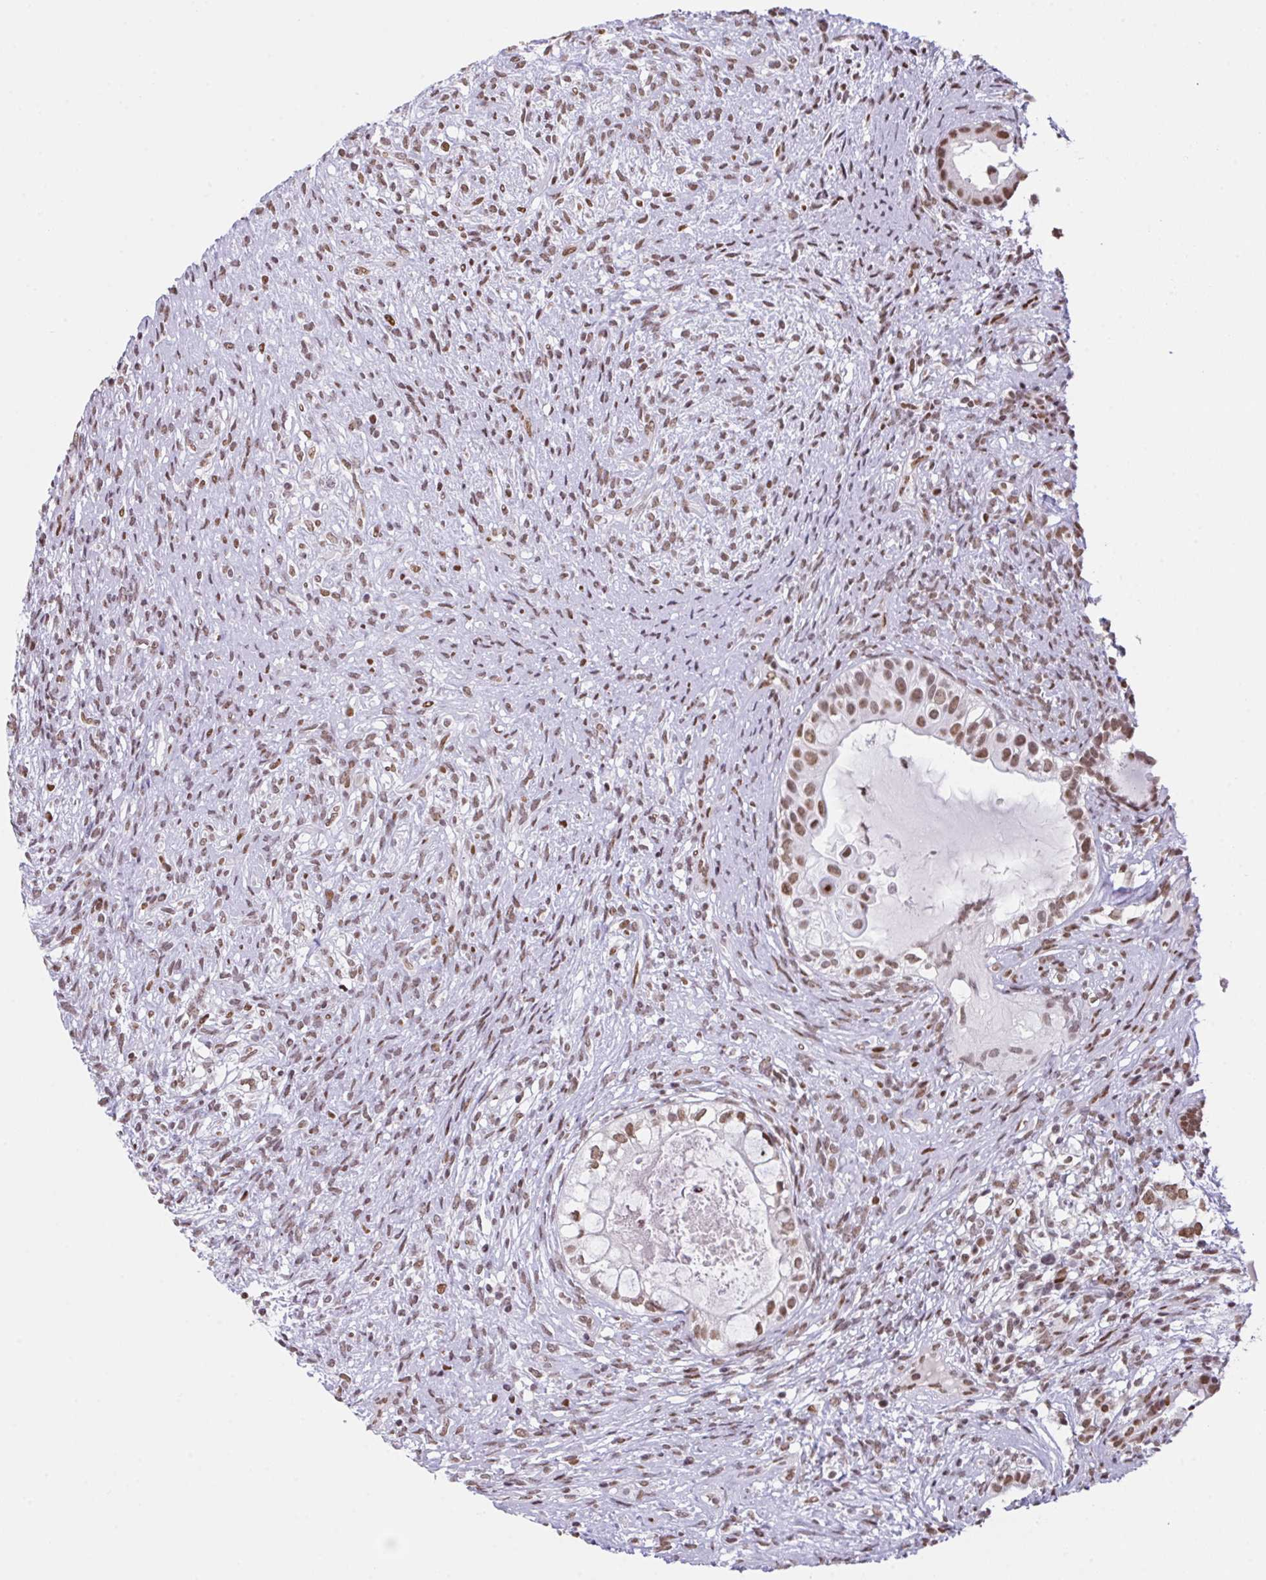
{"staining": {"intensity": "moderate", "quantity": ">75%", "location": "nuclear"}, "tissue": "testis cancer", "cell_type": "Tumor cells", "image_type": "cancer", "snomed": [{"axis": "morphology", "description": "Seminoma, NOS"}, {"axis": "morphology", "description": "Carcinoma, Embryonal, NOS"}, {"axis": "topography", "description": "Testis"}], "caption": "Testis cancer stained with immunohistochemistry (IHC) shows moderate nuclear staining in about >75% of tumor cells.", "gene": "CLP1", "patient": {"sex": "male", "age": 41}}